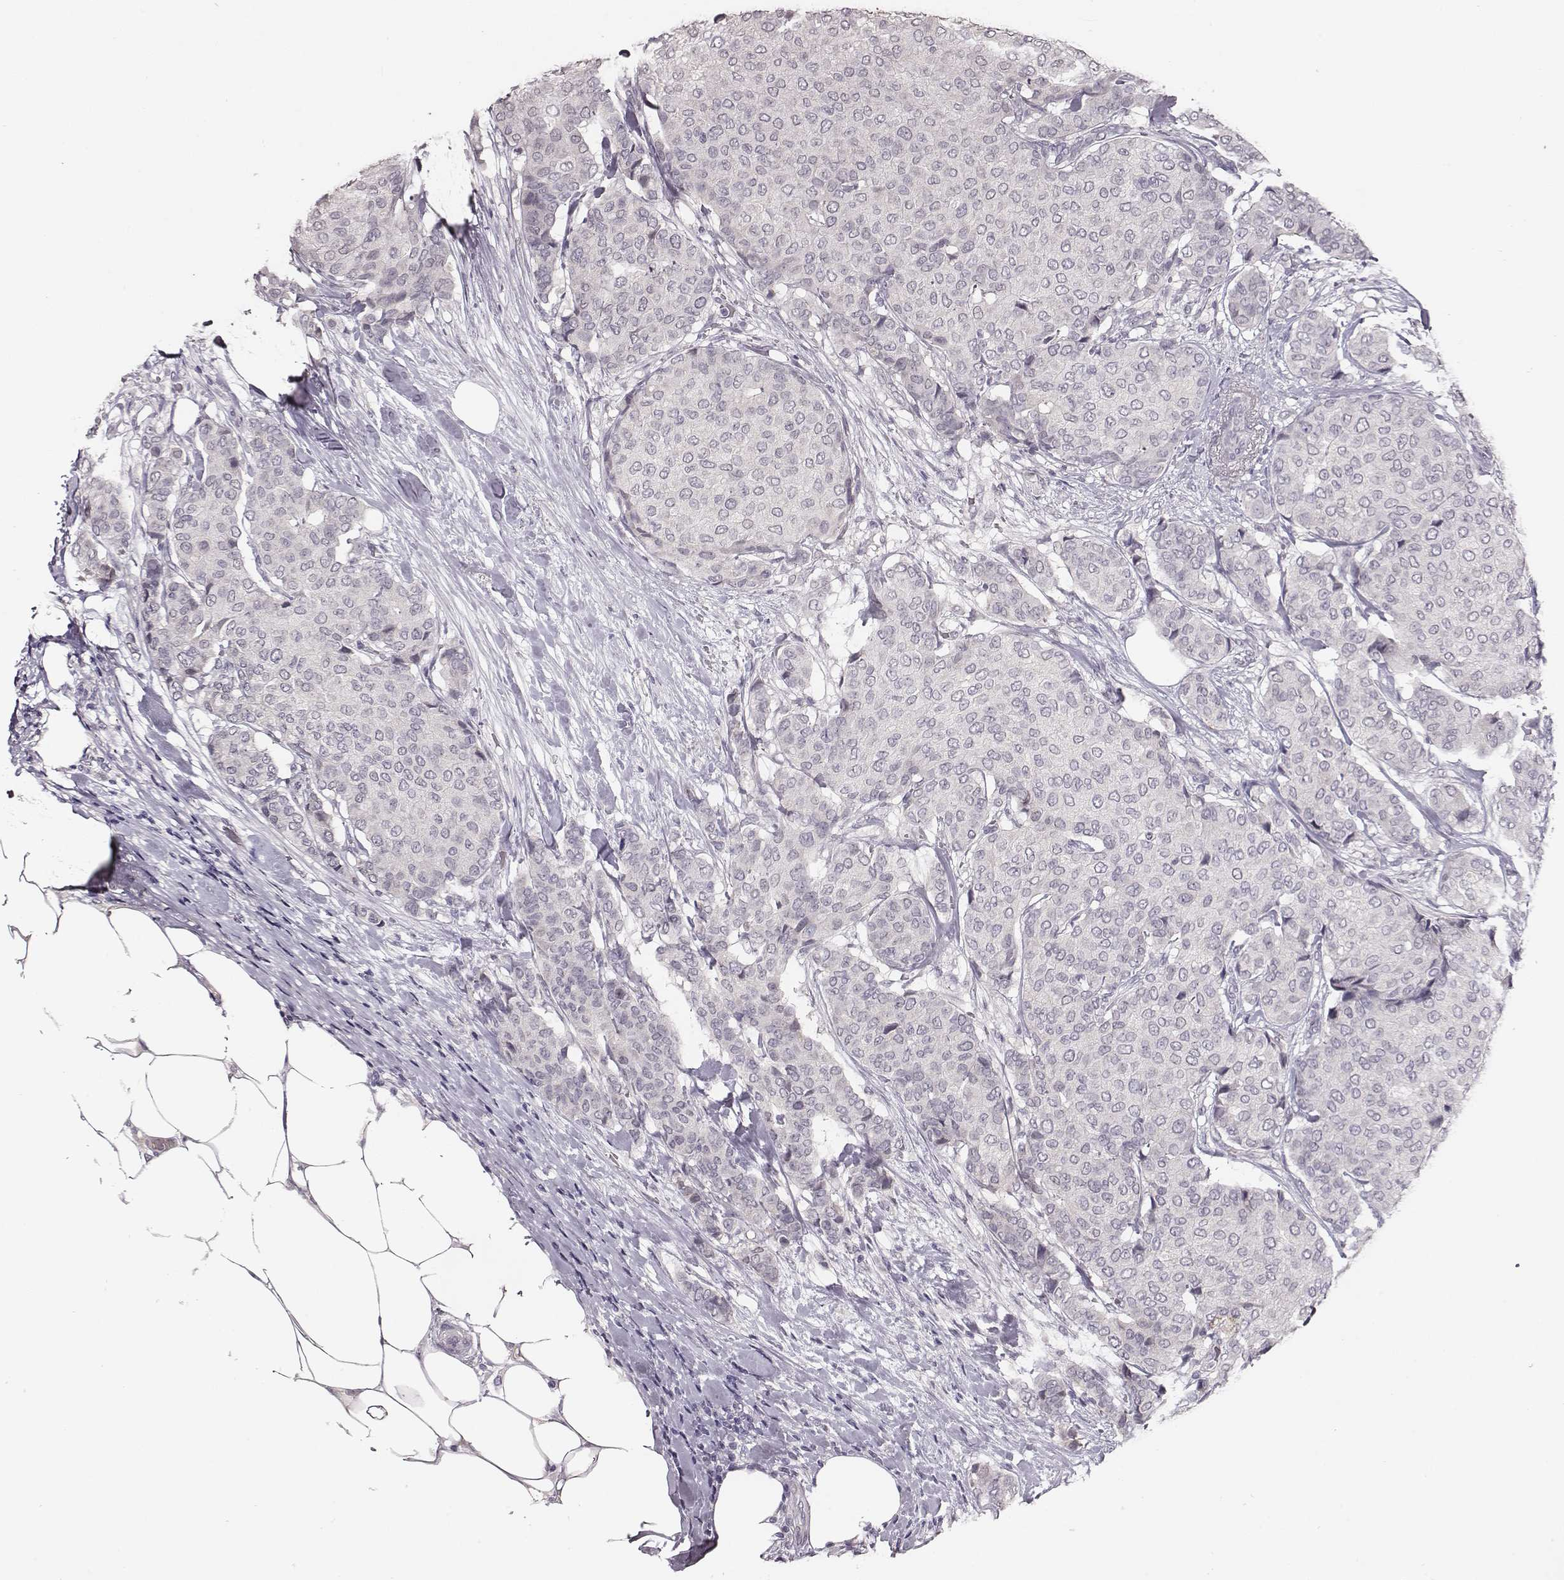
{"staining": {"intensity": "negative", "quantity": "none", "location": "none"}, "tissue": "breast cancer", "cell_type": "Tumor cells", "image_type": "cancer", "snomed": [{"axis": "morphology", "description": "Duct carcinoma"}, {"axis": "topography", "description": "Breast"}], "caption": "Tumor cells are negative for protein expression in human breast intraductal carcinoma. The staining is performed using DAB (3,3'-diaminobenzidine) brown chromogen with nuclei counter-stained in using hematoxylin.", "gene": "SLC22A6", "patient": {"sex": "female", "age": 75}}